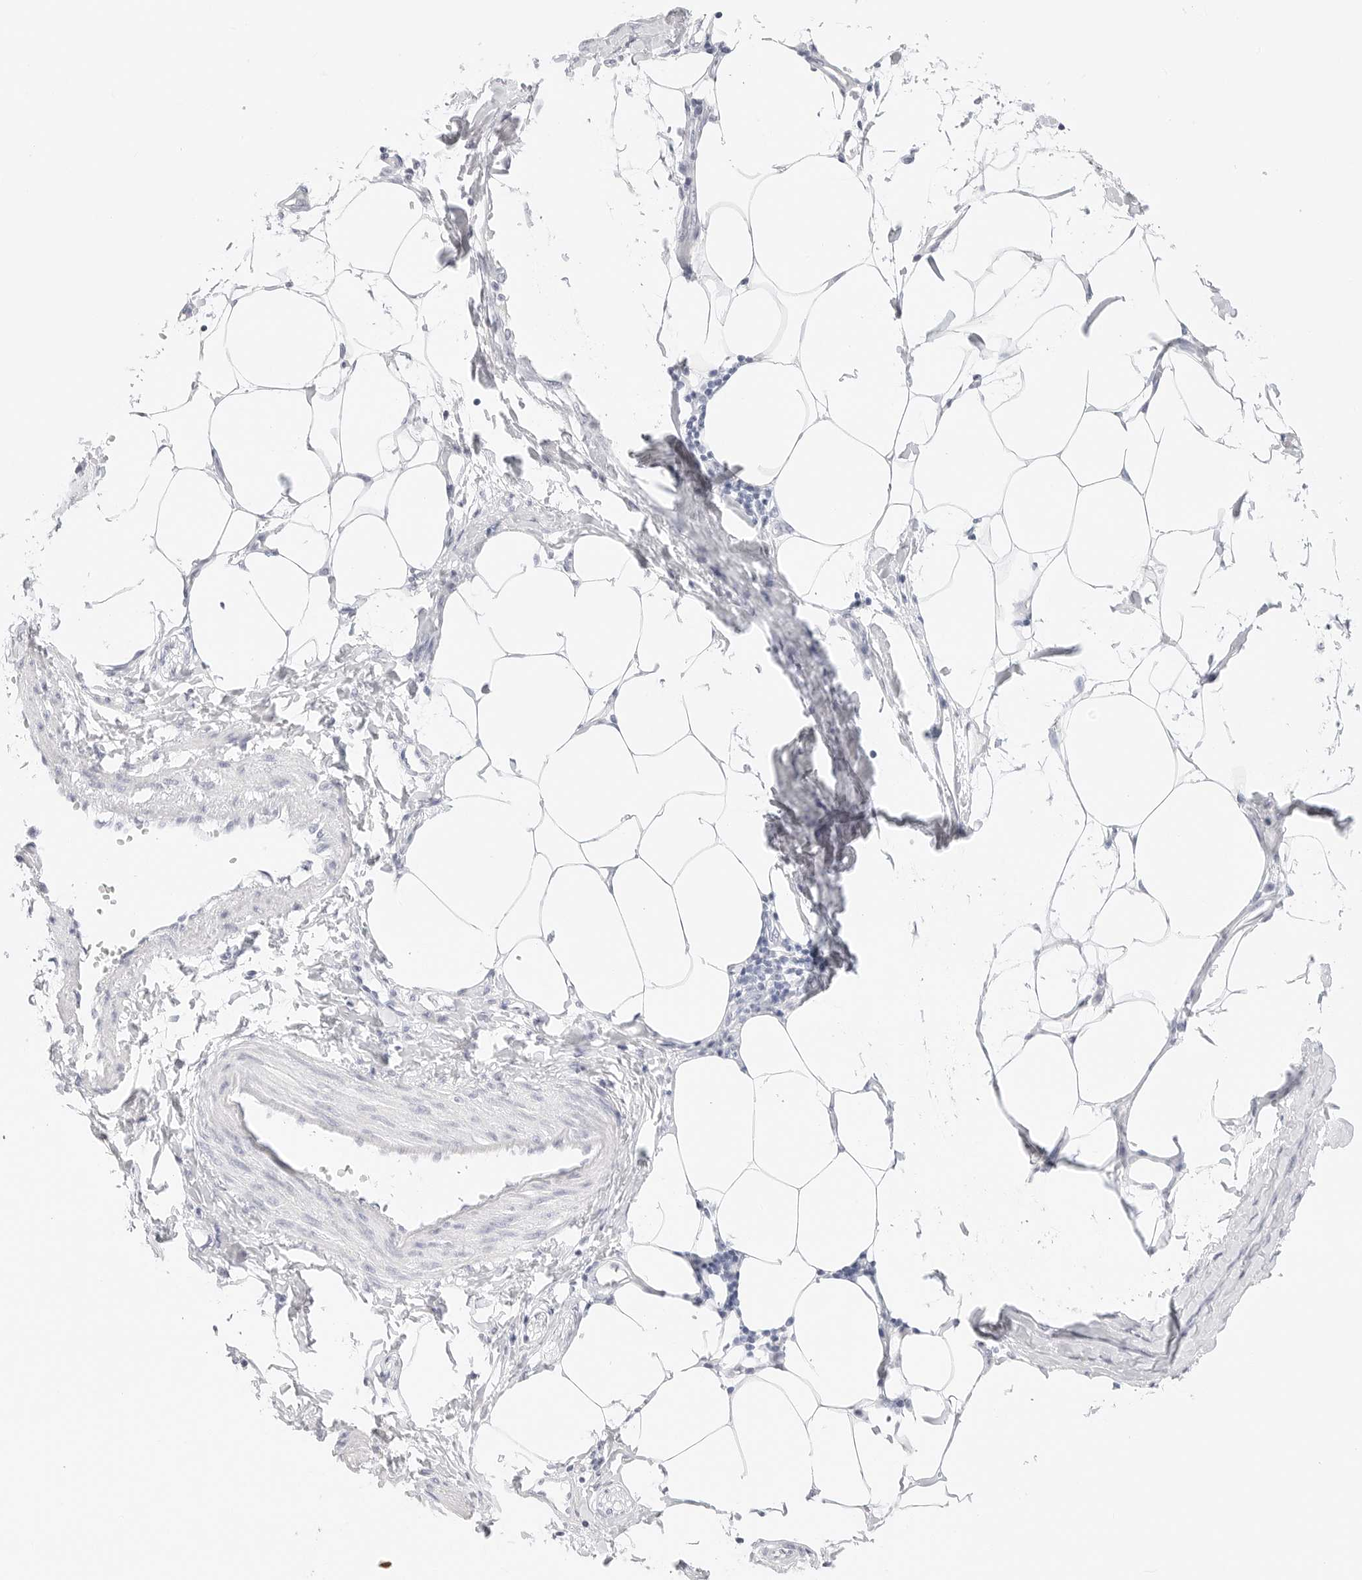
{"staining": {"intensity": "negative", "quantity": "none", "location": "none"}, "tissue": "smooth muscle", "cell_type": "Smooth muscle cells", "image_type": "normal", "snomed": [{"axis": "morphology", "description": "Normal tissue, NOS"}, {"axis": "morphology", "description": "Adenocarcinoma, NOS"}, {"axis": "topography", "description": "Smooth muscle"}, {"axis": "topography", "description": "Colon"}], "caption": "Smooth muscle cells are negative for protein expression in normal human smooth muscle.", "gene": "TFF2", "patient": {"sex": "male", "age": 14}}